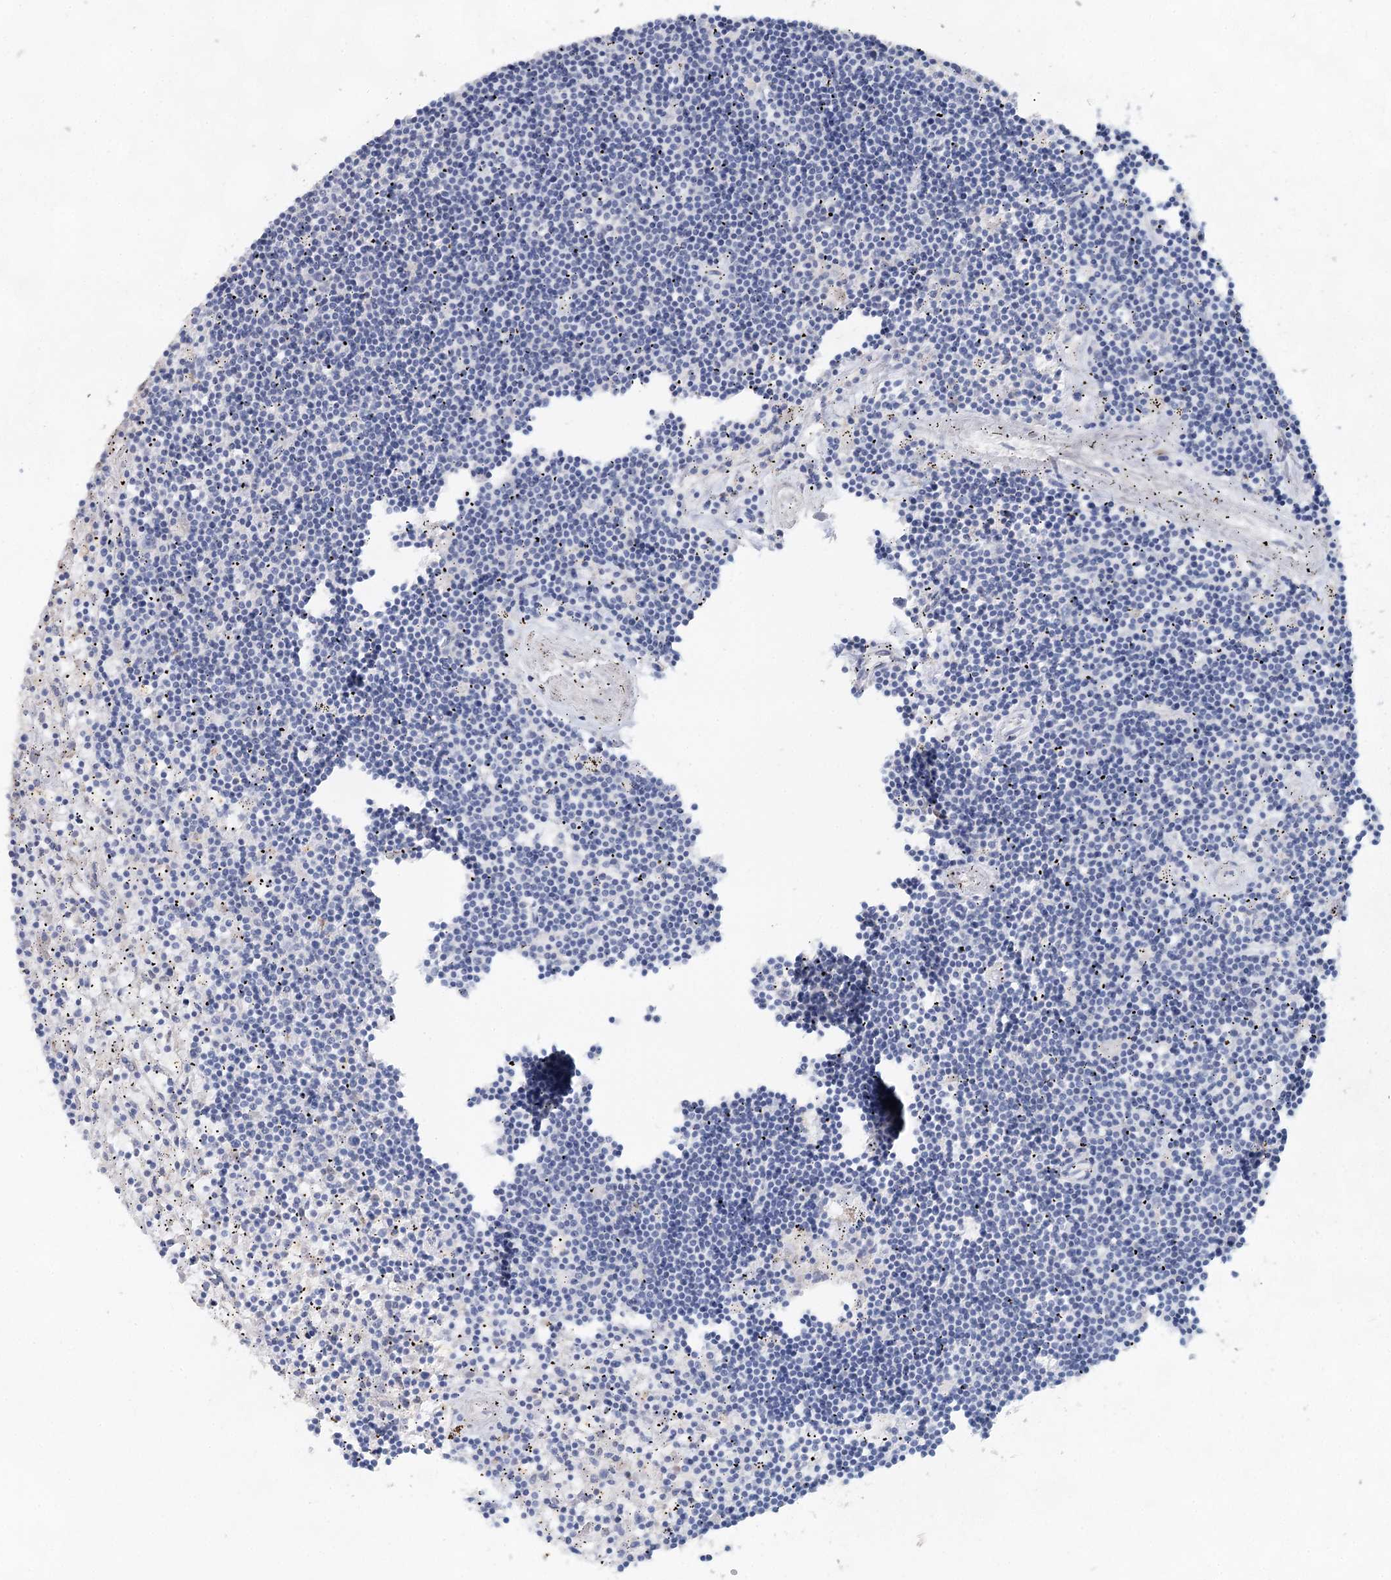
{"staining": {"intensity": "negative", "quantity": "none", "location": "none"}, "tissue": "lymphoma", "cell_type": "Tumor cells", "image_type": "cancer", "snomed": [{"axis": "morphology", "description": "Malignant lymphoma, non-Hodgkin's type, Low grade"}, {"axis": "topography", "description": "Spleen"}], "caption": "DAB immunohistochemical staining of malignant lymphoma, non-Hodgkin's type (low-grade) displays no significant staining in tumor cells.", "gene": "MYL6B", "patient": {"sex": "male", "age": 76}}